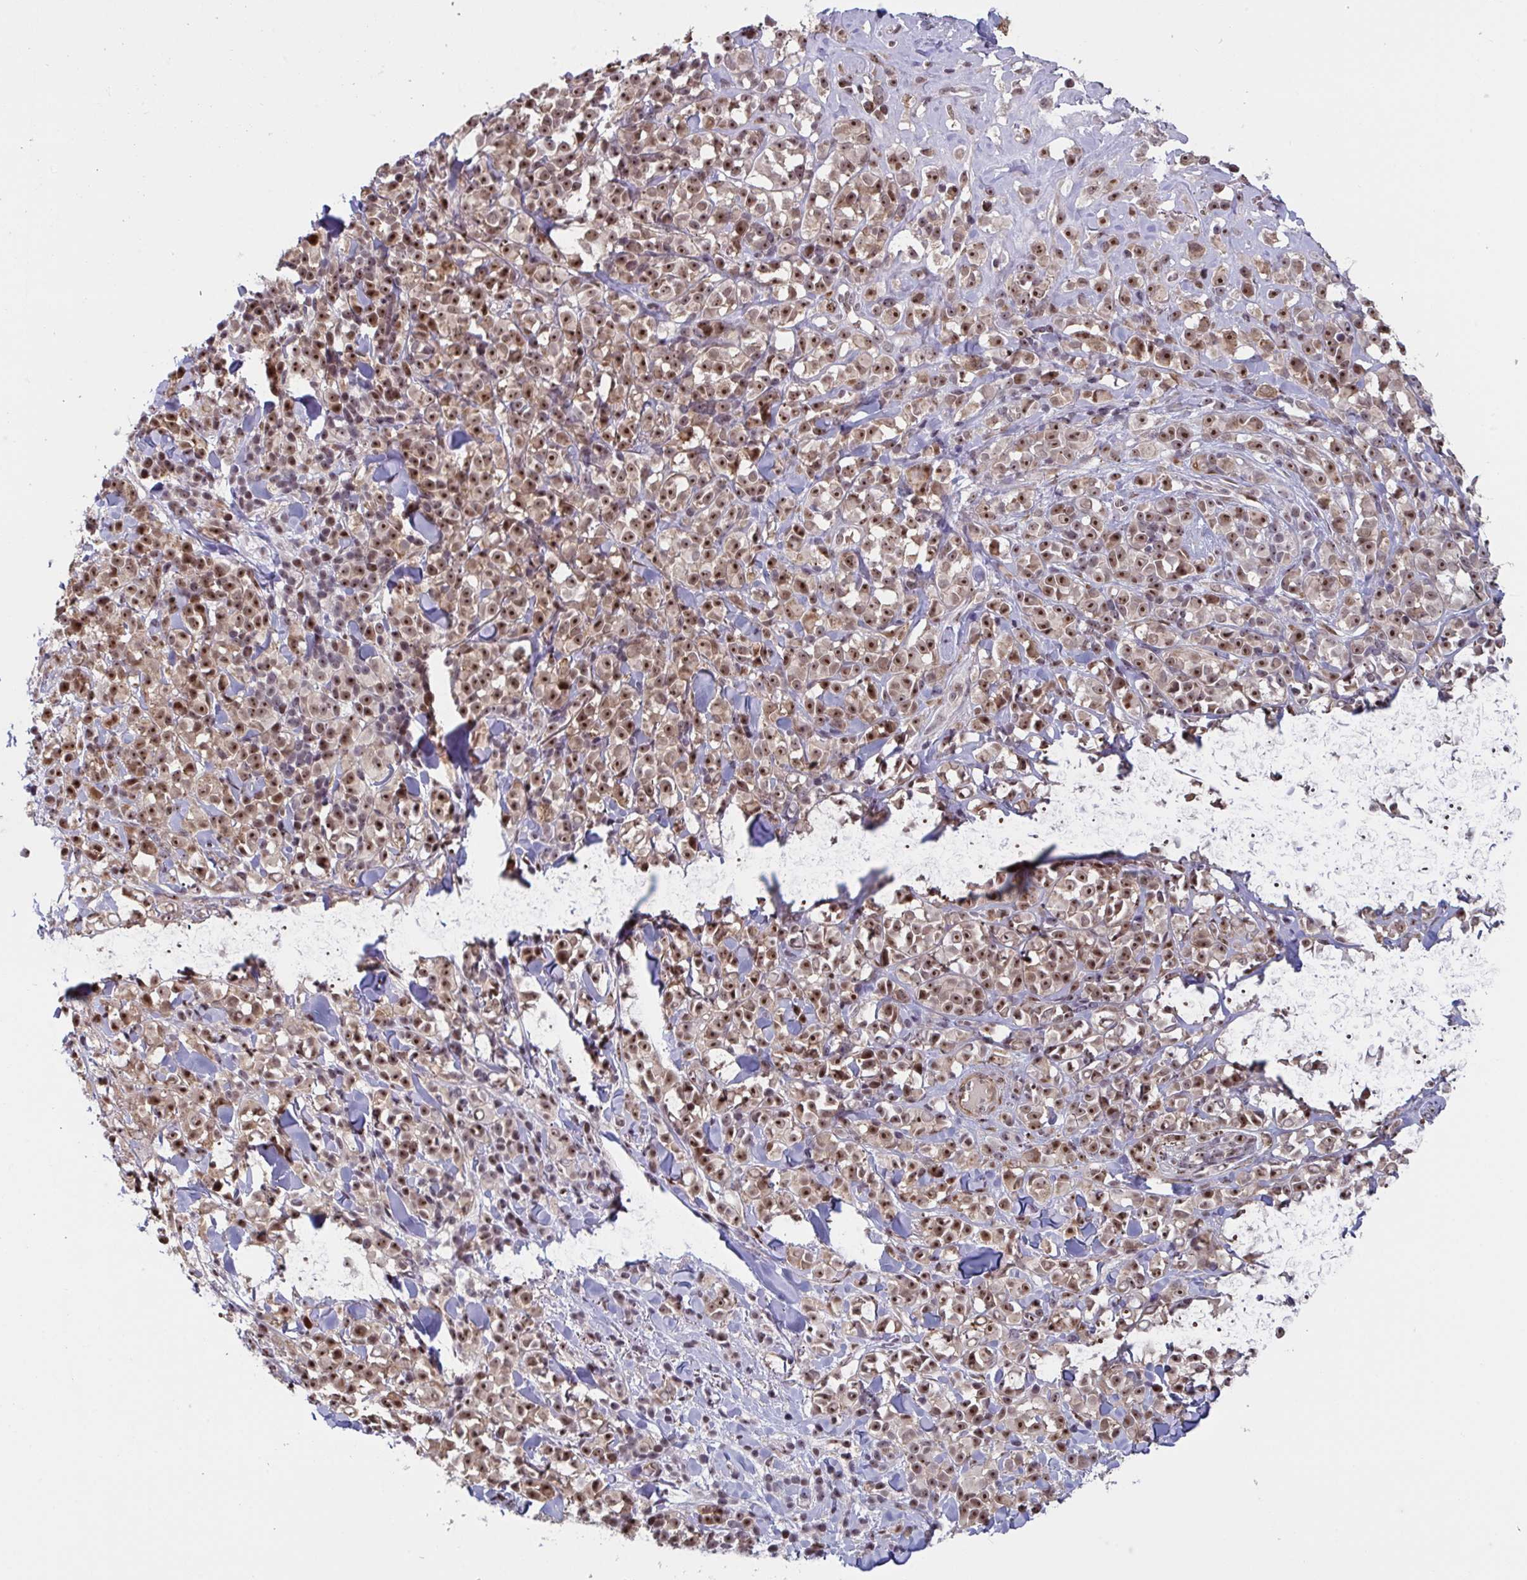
{"staining": {"intensity": "moderate", "quantity": ">75%", "location": "nuclear"}, "tissue": "melanoma", "cell_type": "Tumor cells", "image_type": "cancer", "snomed": [{"axis": "morphology", "description": "Malignant melanoma, NOS"}, {"axis": "topography", "description": "Skin"}], "caption": "Immunohistochemical staining of human melanoma reveals moderate nuclear protein positivity in about >75% of tumor cells.", "gene": "NLRP13", "patient": {"sex": "male", "age": 85}}